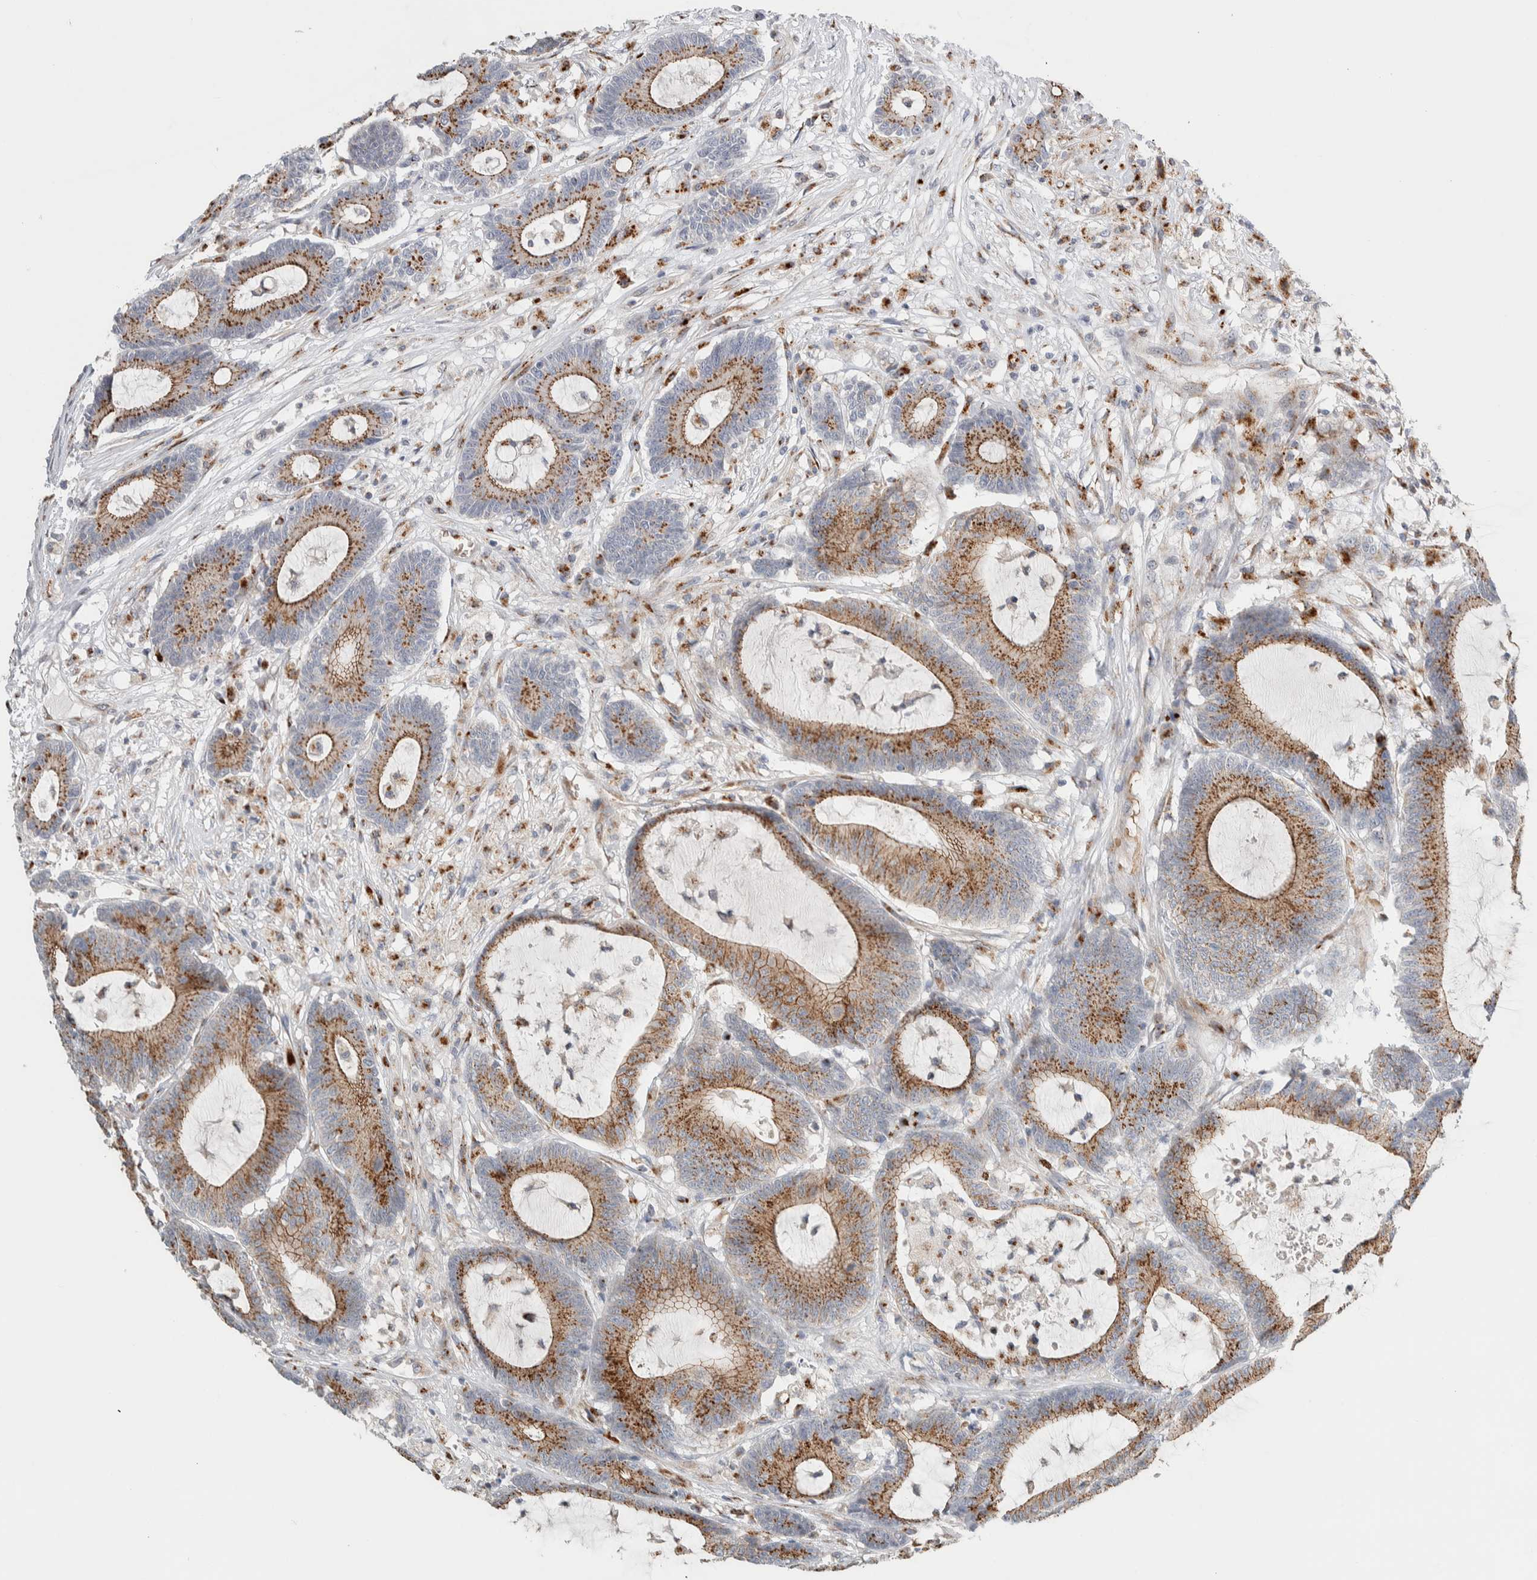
{"staining": {"intensity": "moderate", "quantity": ">75%", "location": "cytoplasmic/membranous"}, "tissue": "colorectal cancer", "cell_type": "Tumor cells", "image_type": "cancer", "snomed": [{"axis": "morphology", "description": "Adenocarcinoma, NOS"}, {"axis": "topography", "description": "Colon"}], "caption": "IHC image of neoplastic tissue: adenocarcinoma (colorectal) stained using immunohistochemistry (IHC) displays medium levels of moderate protein expression localized specifically in the cytoplasmic/membranous of tumor cells, appearing as a cytoplasmic/membranous brown color.", "gene": "SLC38A10", "patient": {"sex": "female", "age": 84}}